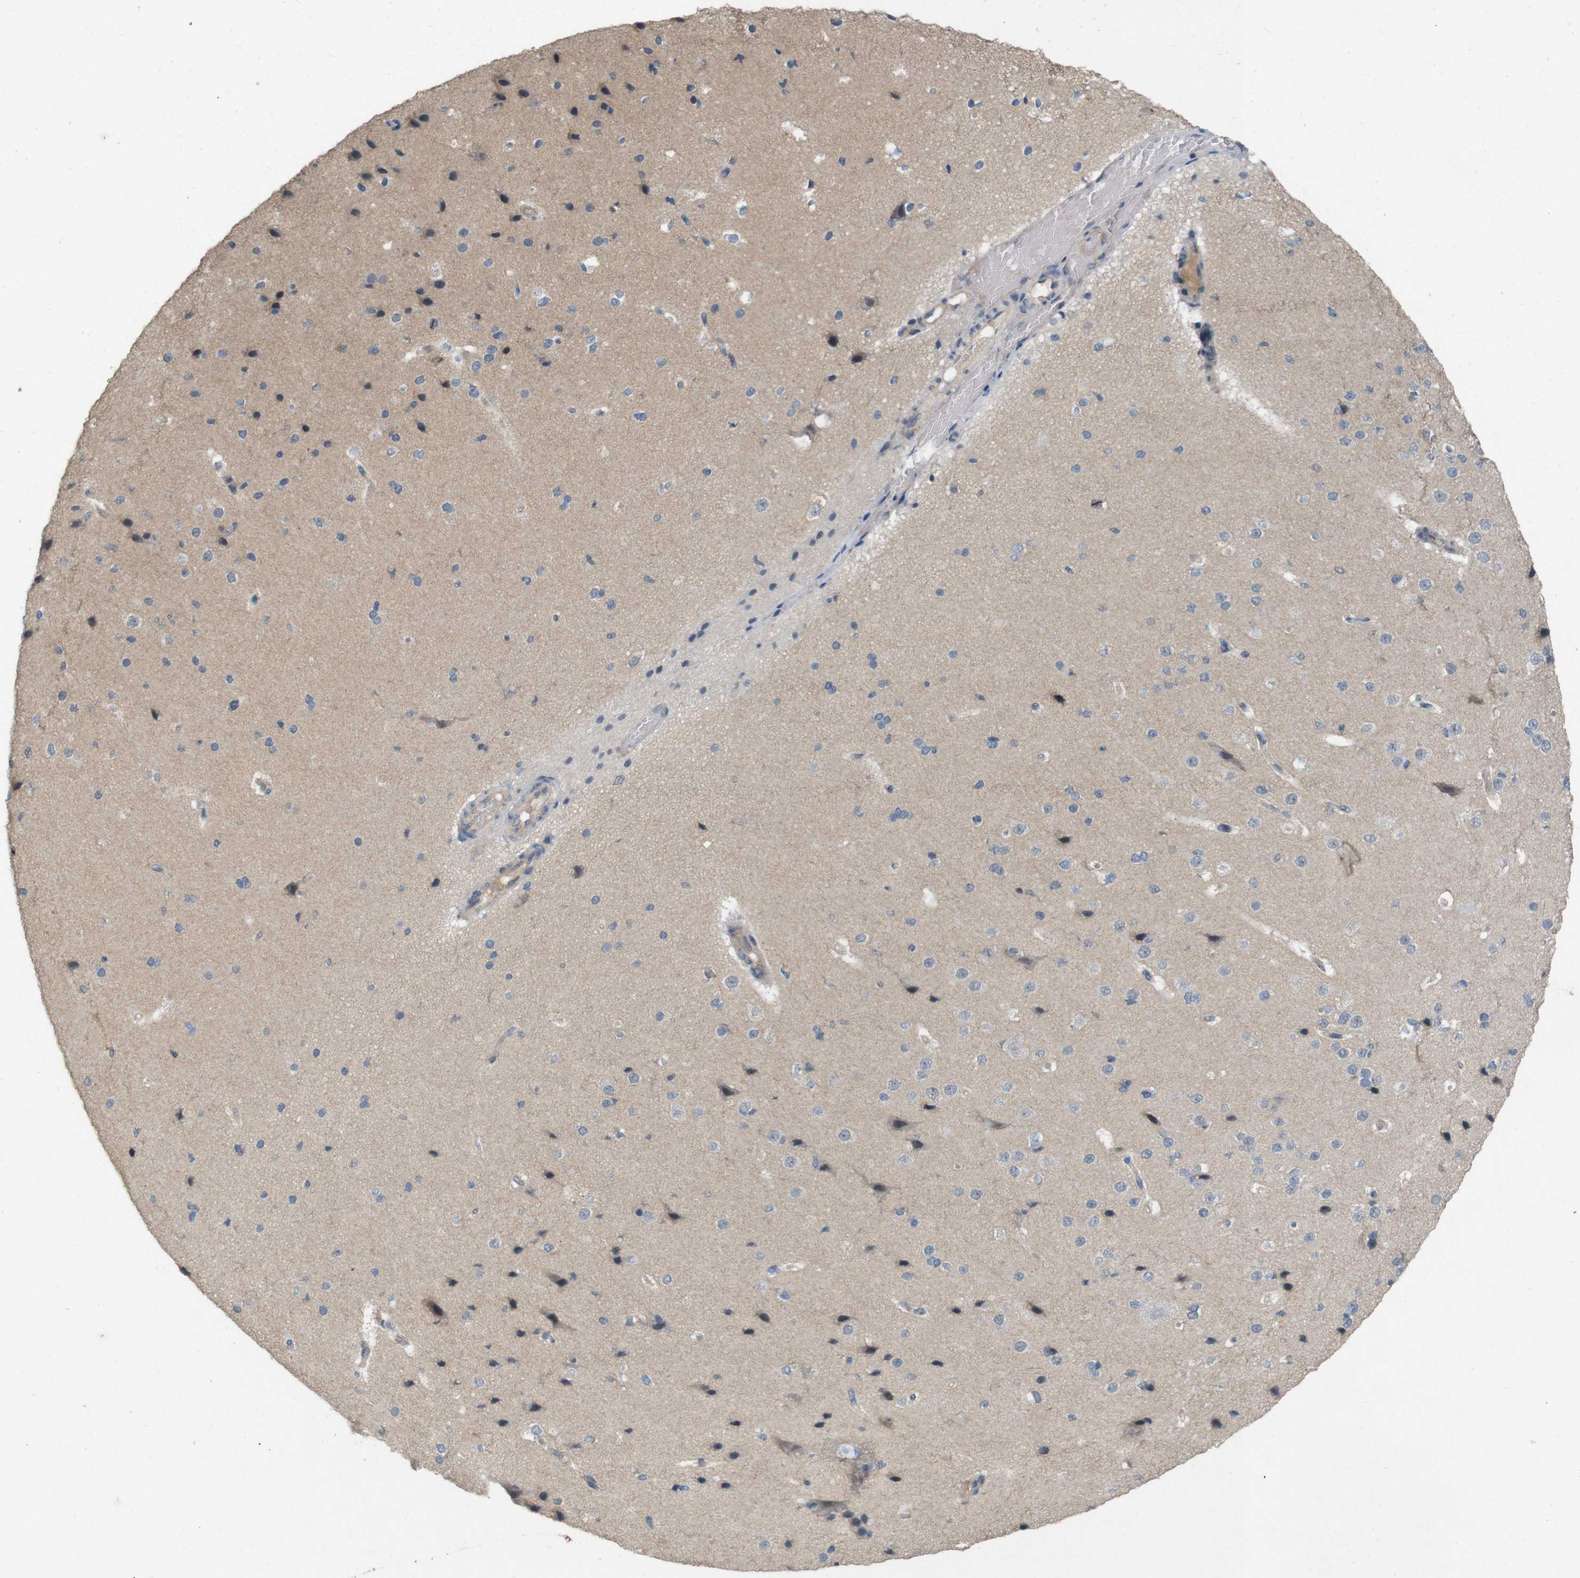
{"staining": {"intensity": "negative", "quantity": "none", "location": "none"}, "tissue": "cerebral cortex", "cell_type": "Endothelial cells", "image_type": "normal", "snomed": [{"axis": "morphology", "description": "Normal tissue, NOS"}, {"axis": "morphology", "description": "Developmental malformation"}, {"axis": "topography", "description": "Cerebral cortex"}], "caption": "A photomicrograph of human cerebral cortex is negative for staining in endothelial cells. (Stains: DAB (3,3'-diaminobenzidine) IHC with hematoxylin counter stain, Microscopy: brightfield microscopy at high magnification).", "gene": "PVR", "patient": {"sex": "female", "age": 30}}